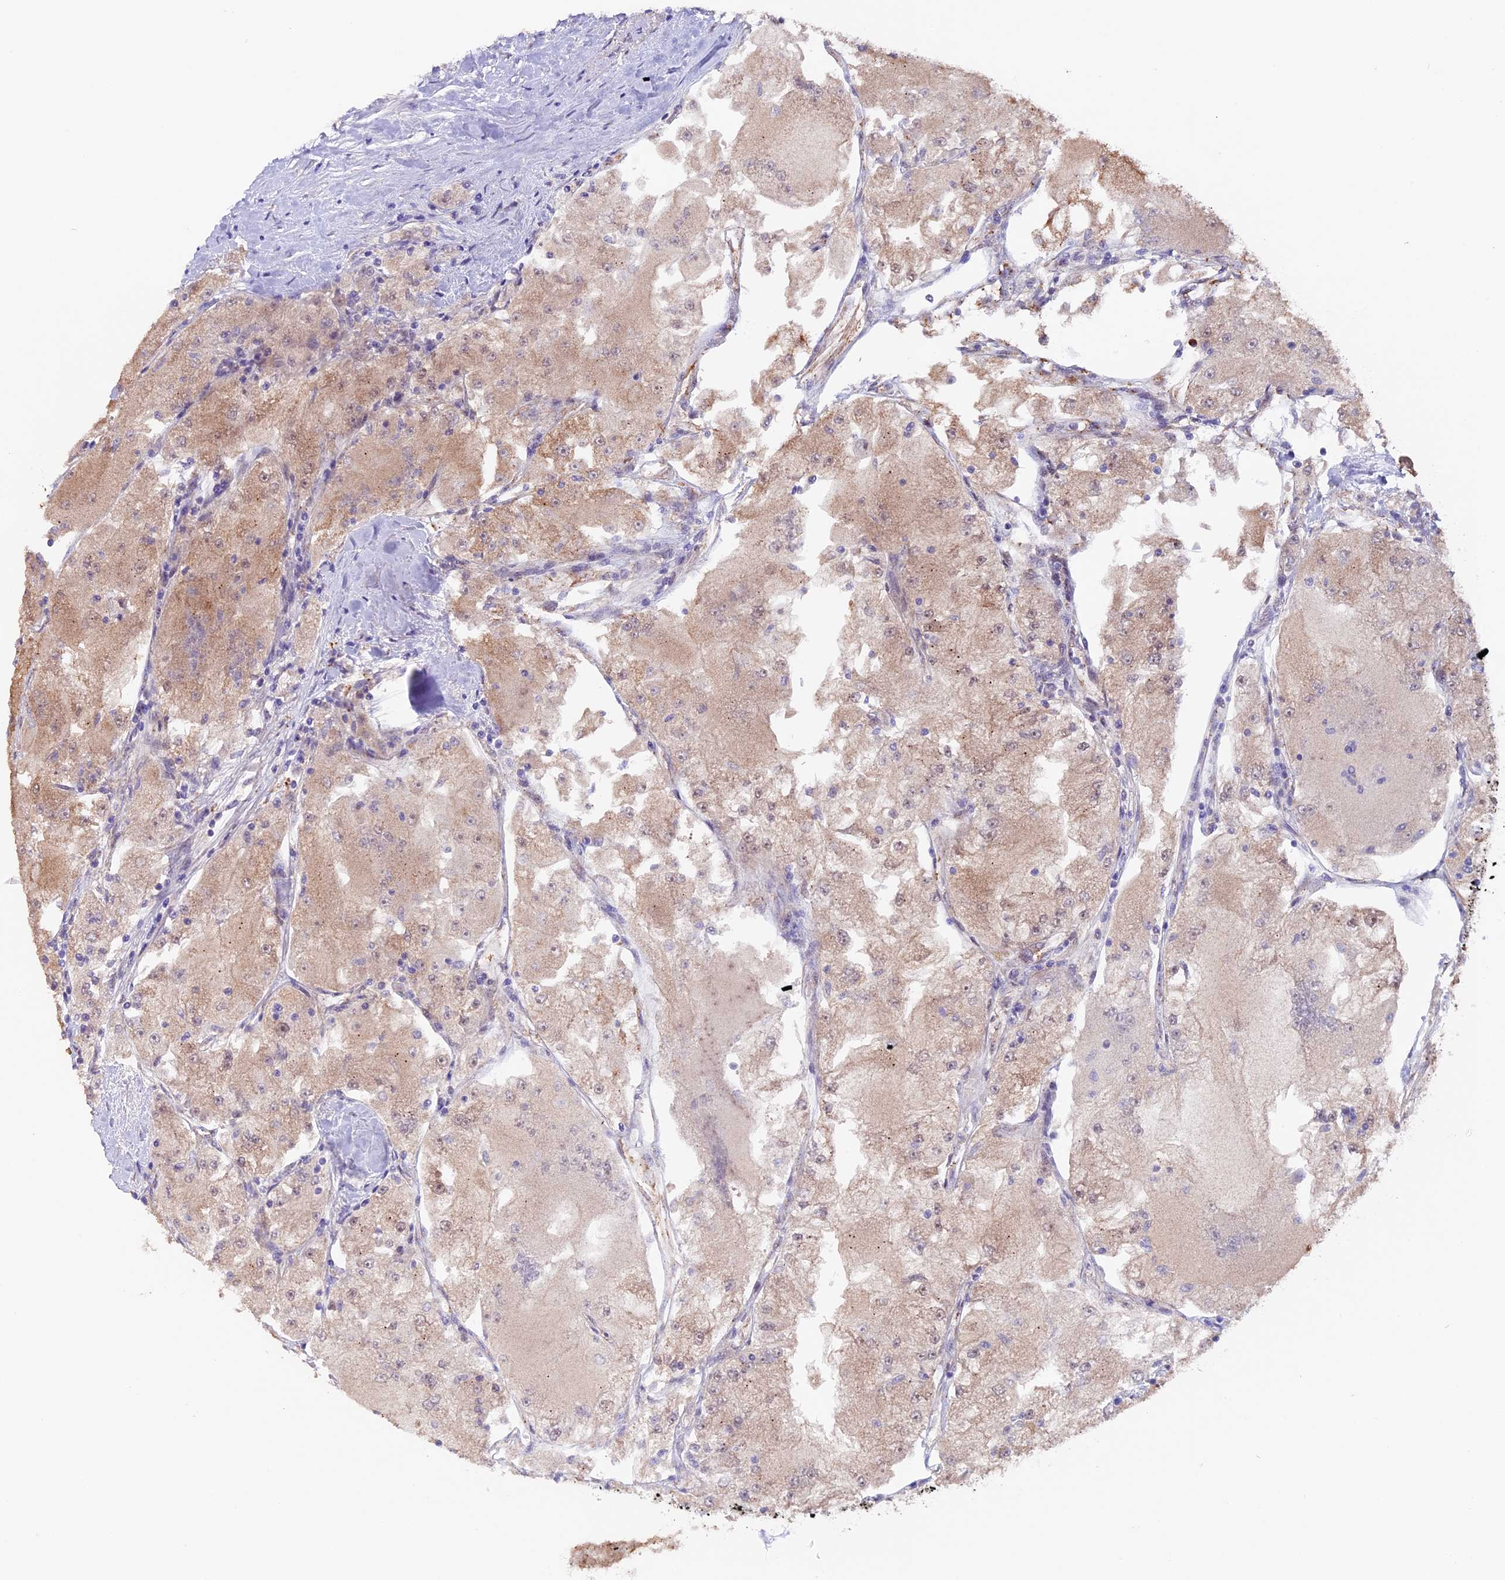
{"staining": {"intensity": "weak", "quantity": "<25%", "location": "cytoplasmic/membranous"}, "tissue": "renal cancer", "cell_type": "Tumor cells", "image_type": "cancer", "snomed": [{"axis": "morphology", "description": "Adenocarcinoma, NOS"}, {"axis": "topography", "description": "Kidney"}], "caption": "Photomicrograph shows no significant protein staining in tumor cells of renal cancer (adenocarcinoma).", "gene": "NCK2", "patient": {"sex": "female", "age": 72}}